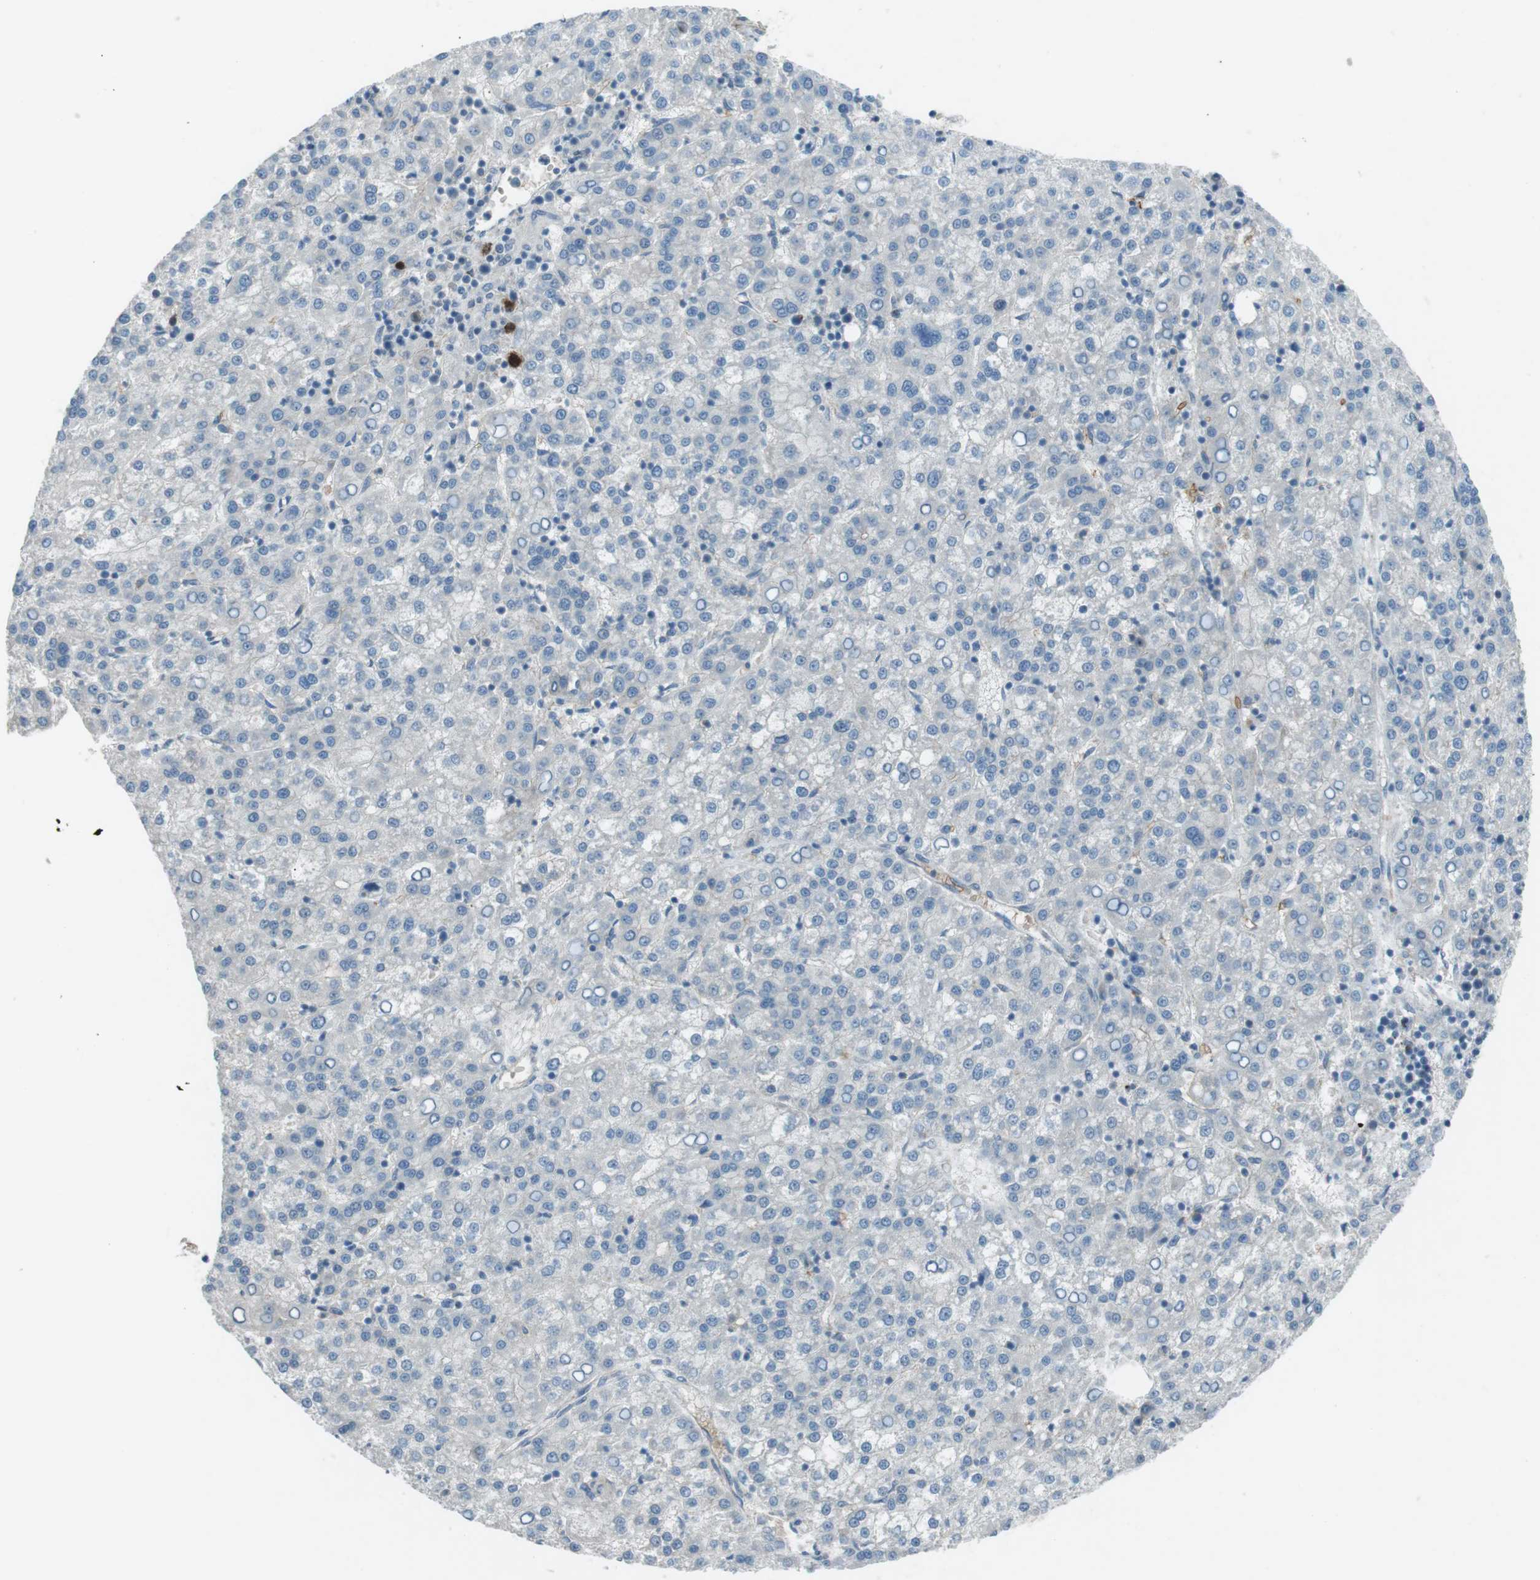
{"staining": {"intensity": "negative", "quantity": "none", "location": "none"}, "tissue": "liver cancer", "cell_type": "Tumor cells", "image_type": "cancer", "snomed": [{"axis": "morphology", "description": "Carcinoma, Hepatocellular, NOS"}, {"axis": "topography", "description": "Liver"}], "caption": "High power microscopy micrograph of an immunohistochemistry histopathology image of liver cancer (hepatocellular carcinoma), revealing no significant staining in tumor cells.", "gene": "SPTA1", "patient": {"sex": "female", "age": 58}}